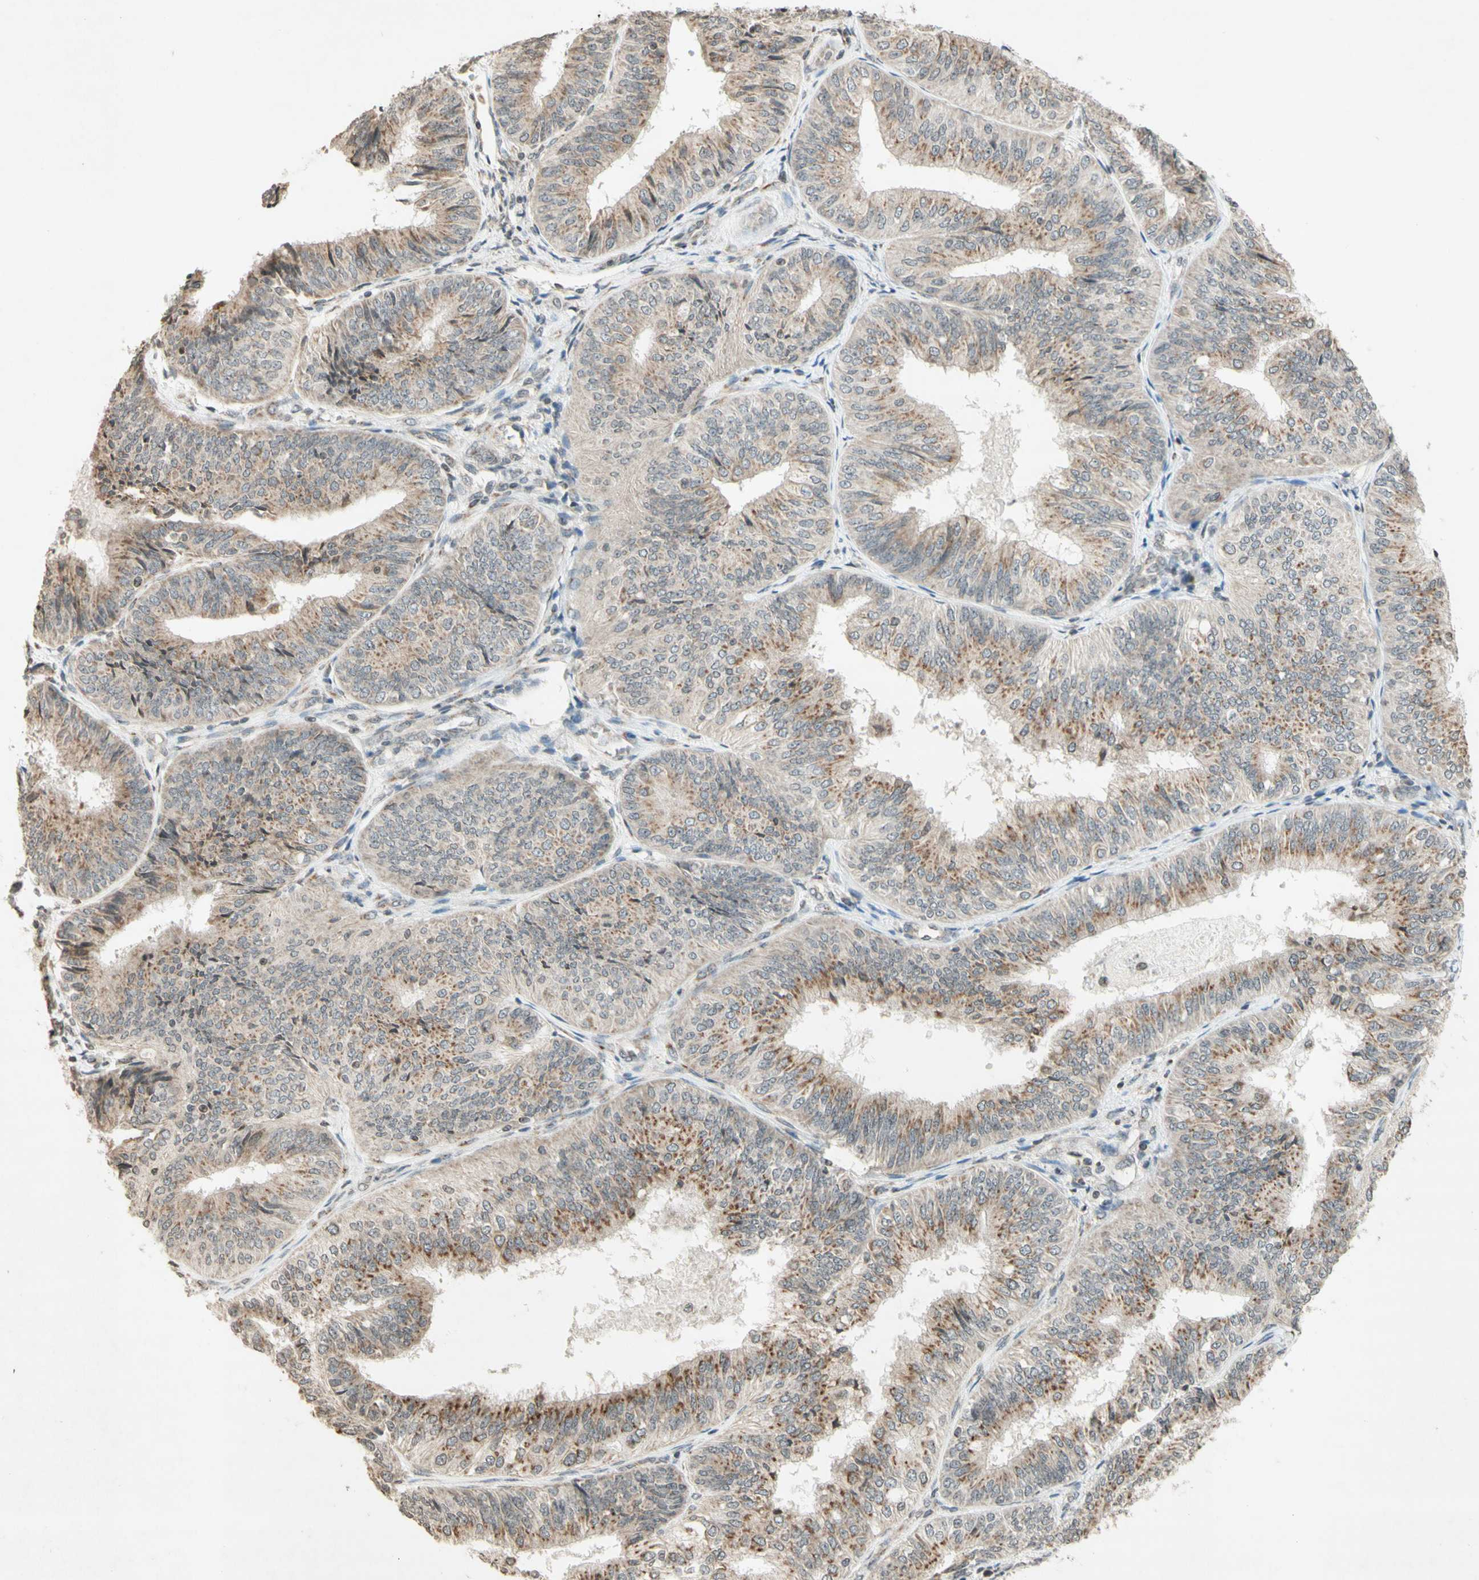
{"staining": {"intensity": "moderate", "quantity": "25%-75%", "location": "cytoplasmic/membranous"}, "tissue": "endometrial cancer", "cell_type": "Tumor cells", "image_type": "cancer", "snomed": [{"axis": "morphology", "description": "Adenocarcinoma, NOS"}, {"axis": "topography", "description": "Endometrium"}], "caption": "This histopathology image displays immunohistochemistry staining of human adenocarcinoma (endometrial), with medium moderate cytoplasmic/membranous positivity in about 25%-75% of tumor cells.", "gene": "CCNI", "patient": {"sex": "female", "age": 58}}